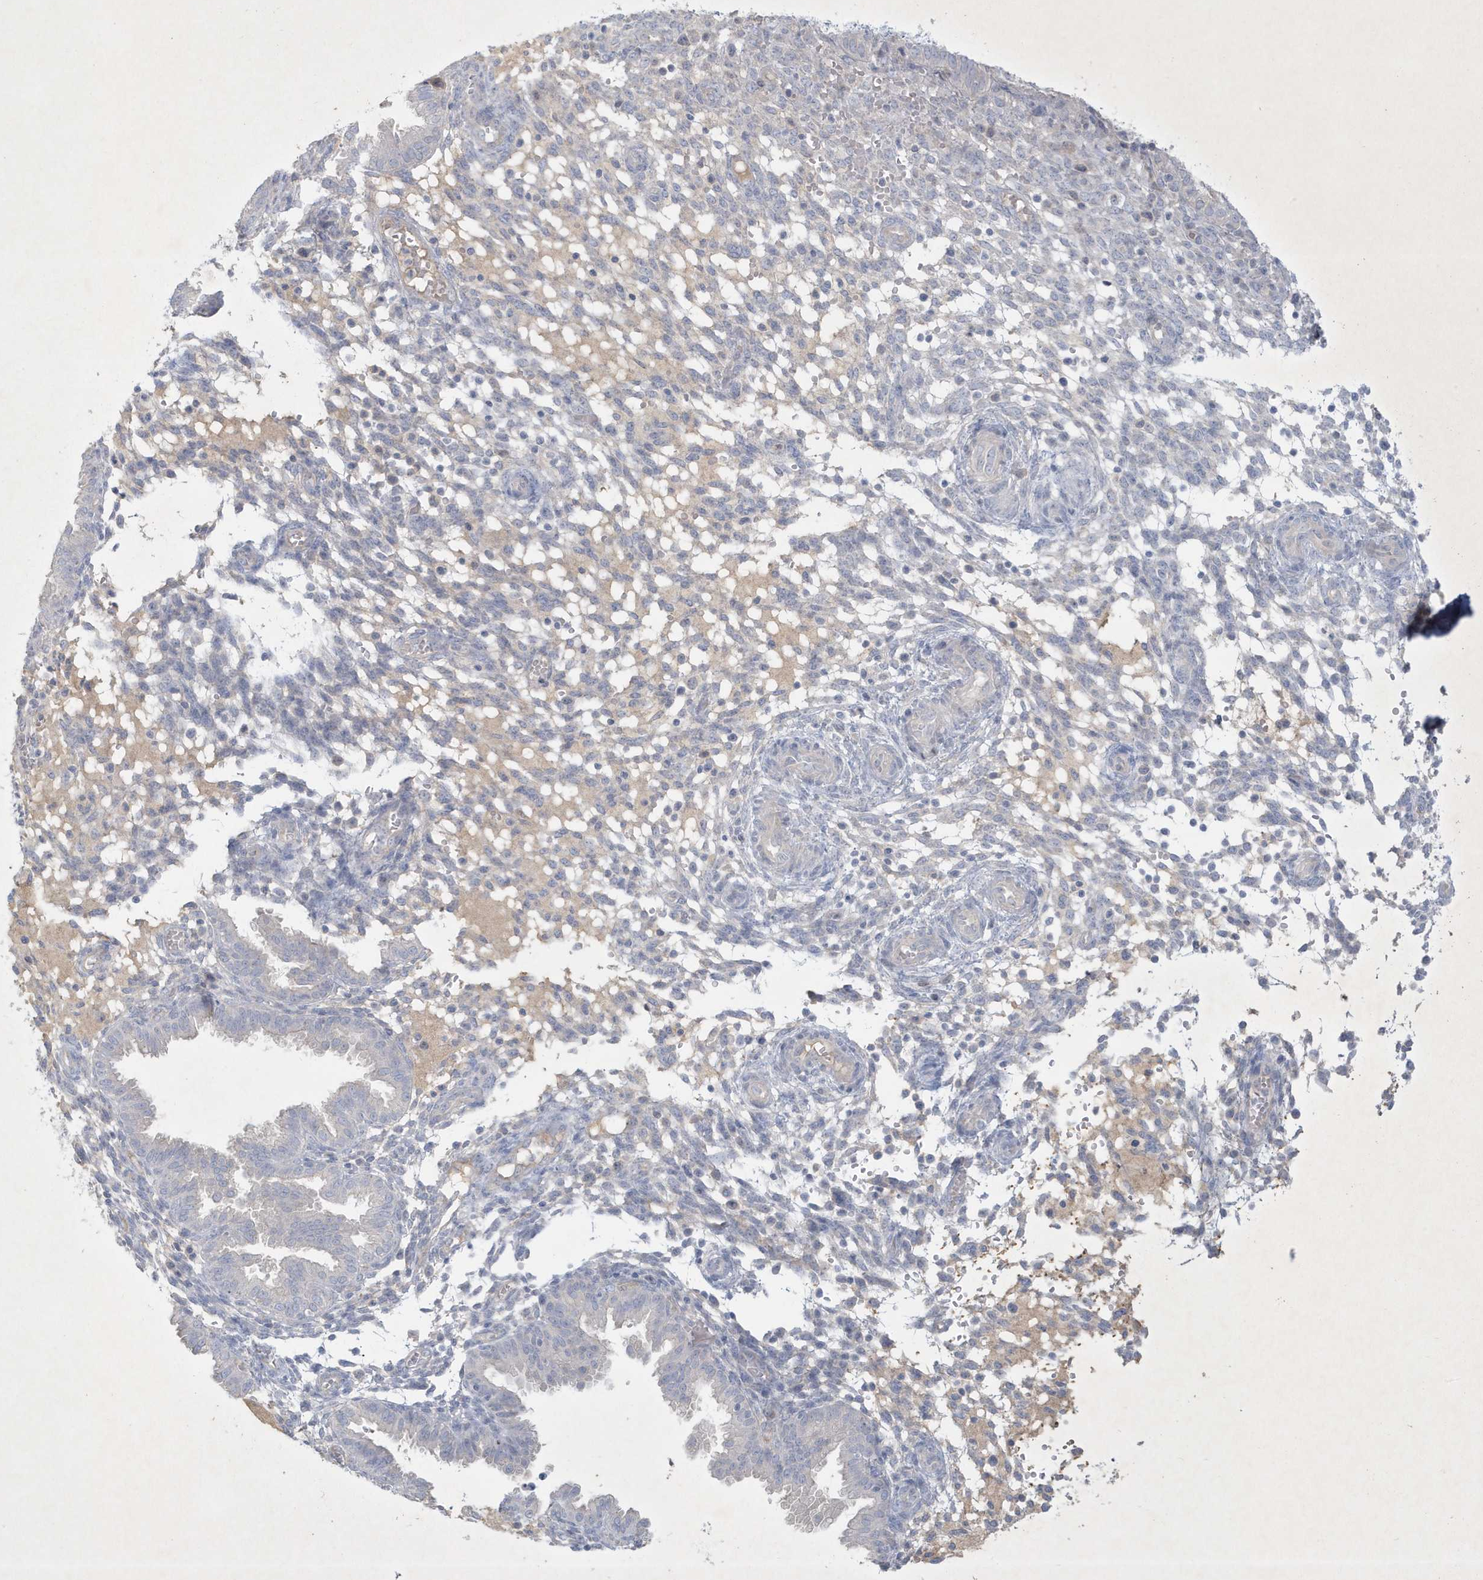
{"staining": {"intensity": "negative", "quantity": "none", "location": "none"}, "tissue": "endometrium", "cell_type": "Cells in endometrial stroma", "image_type": "normal", "snomed": [{"axis": "morphology", "description": "Normal tissue, NOS"}, {"axis": "topography", "description": "Endometrium"}], "caption": "Immunohistochemistry (IHC) photomicrograph of benign endometrium stained for a protein (brown), which displays no expression in cells in endometrial stroma.", "gene": "CCDC24", "patient": {"sex": "female", "age": 33}}